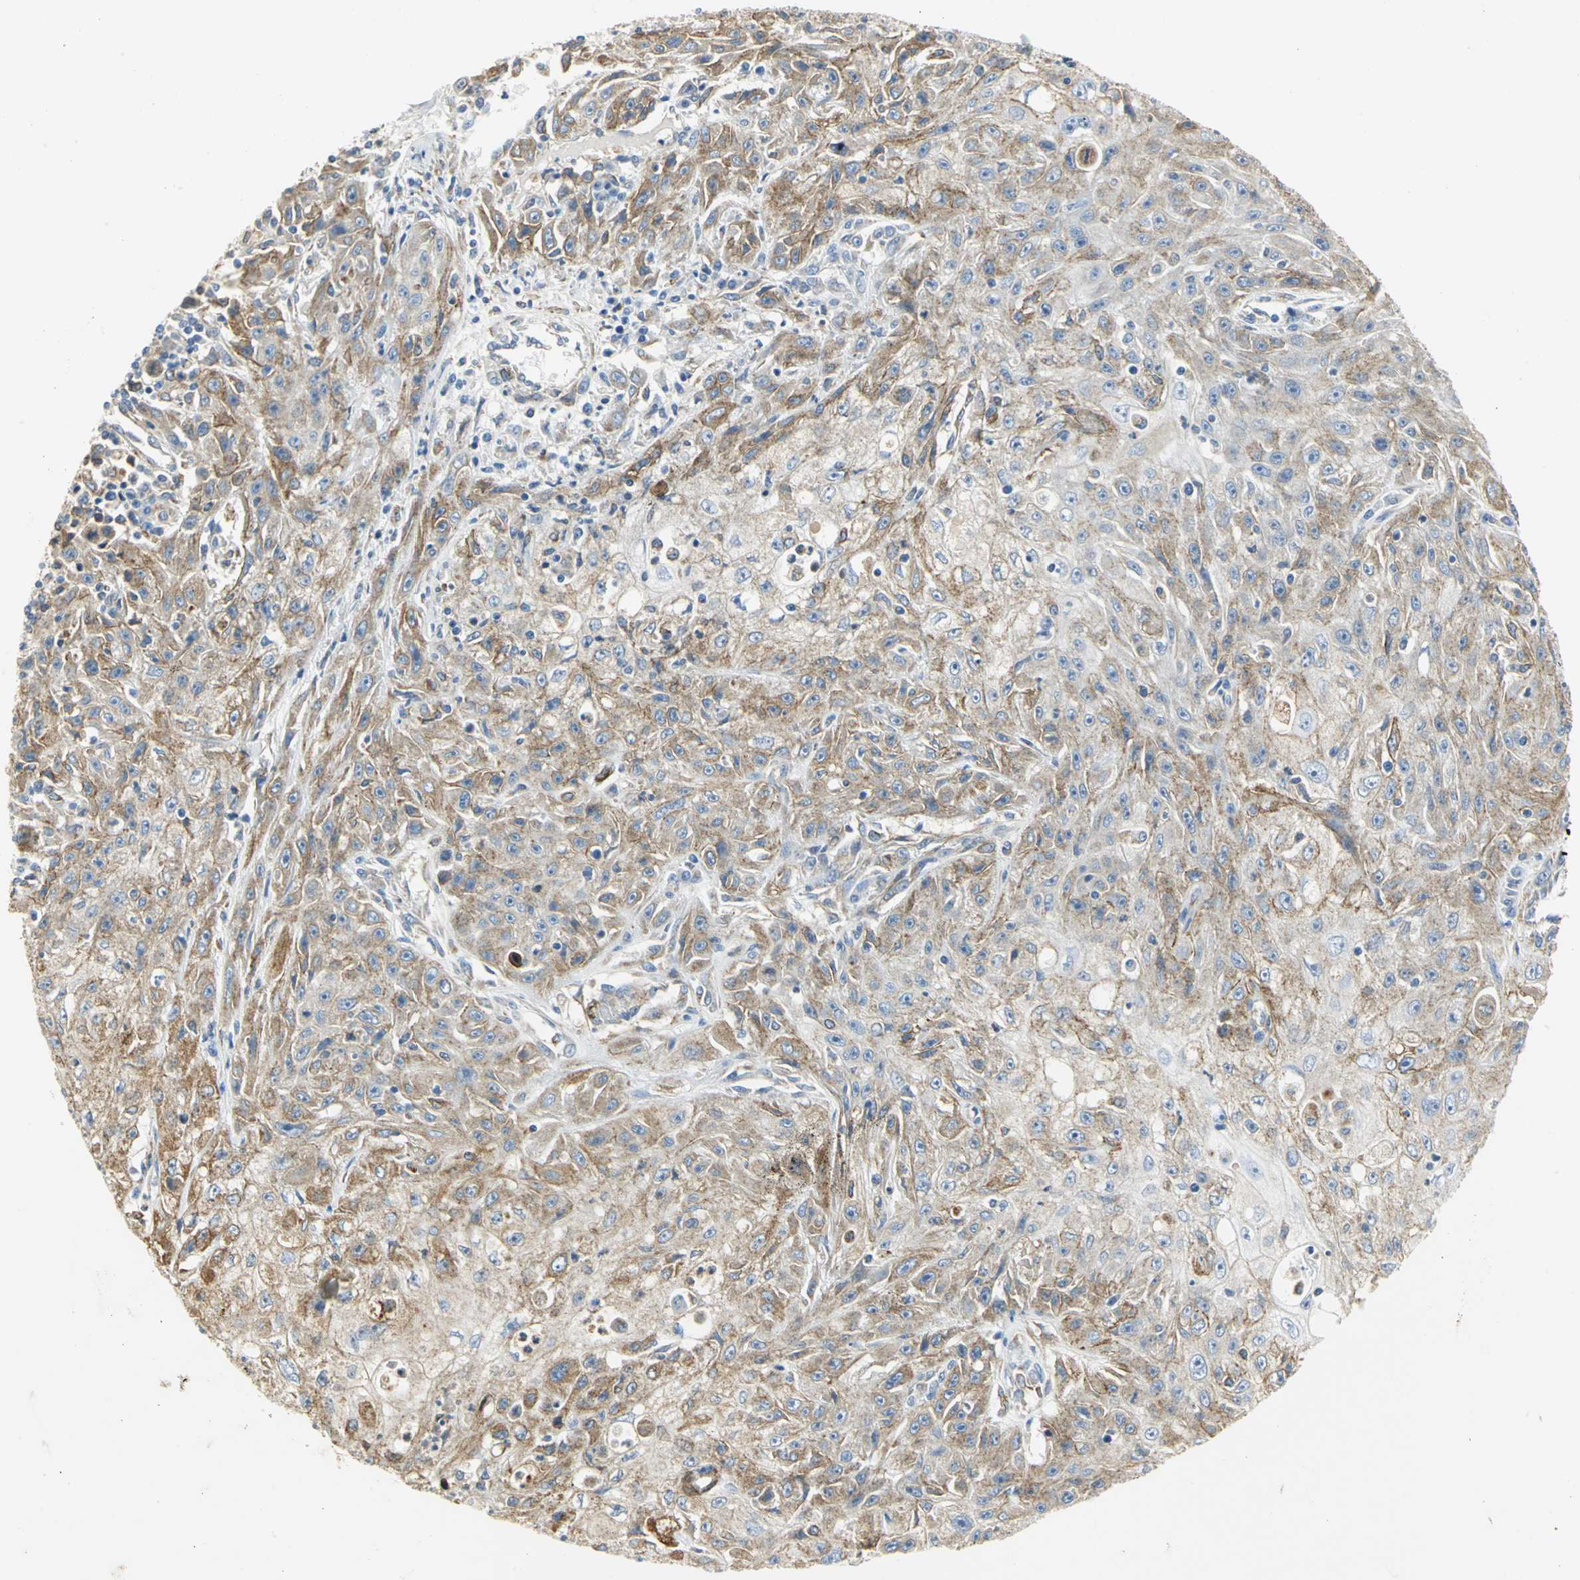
{"staining": {"intensity": "weak", "quantity": ">75%", "location": "cytoplasmic/membranous"}, "tissue": "skin cancer", "cell_type": "Tumor cells", "image_type": "cancer", "snomed": [{"axis": "morphology", "description": "Squamous cell carcinoma, NOS"}, {"axis": "topography", "description": "Skin"}], "caption": "Immunohistochemical staining of human skin cancer displays low levels of weak cytoplasmic/membranous positivity in approximately >75% of tumor cells.", "gene": "GNRH2", "patient": {"sex": "male", "age": 75}}